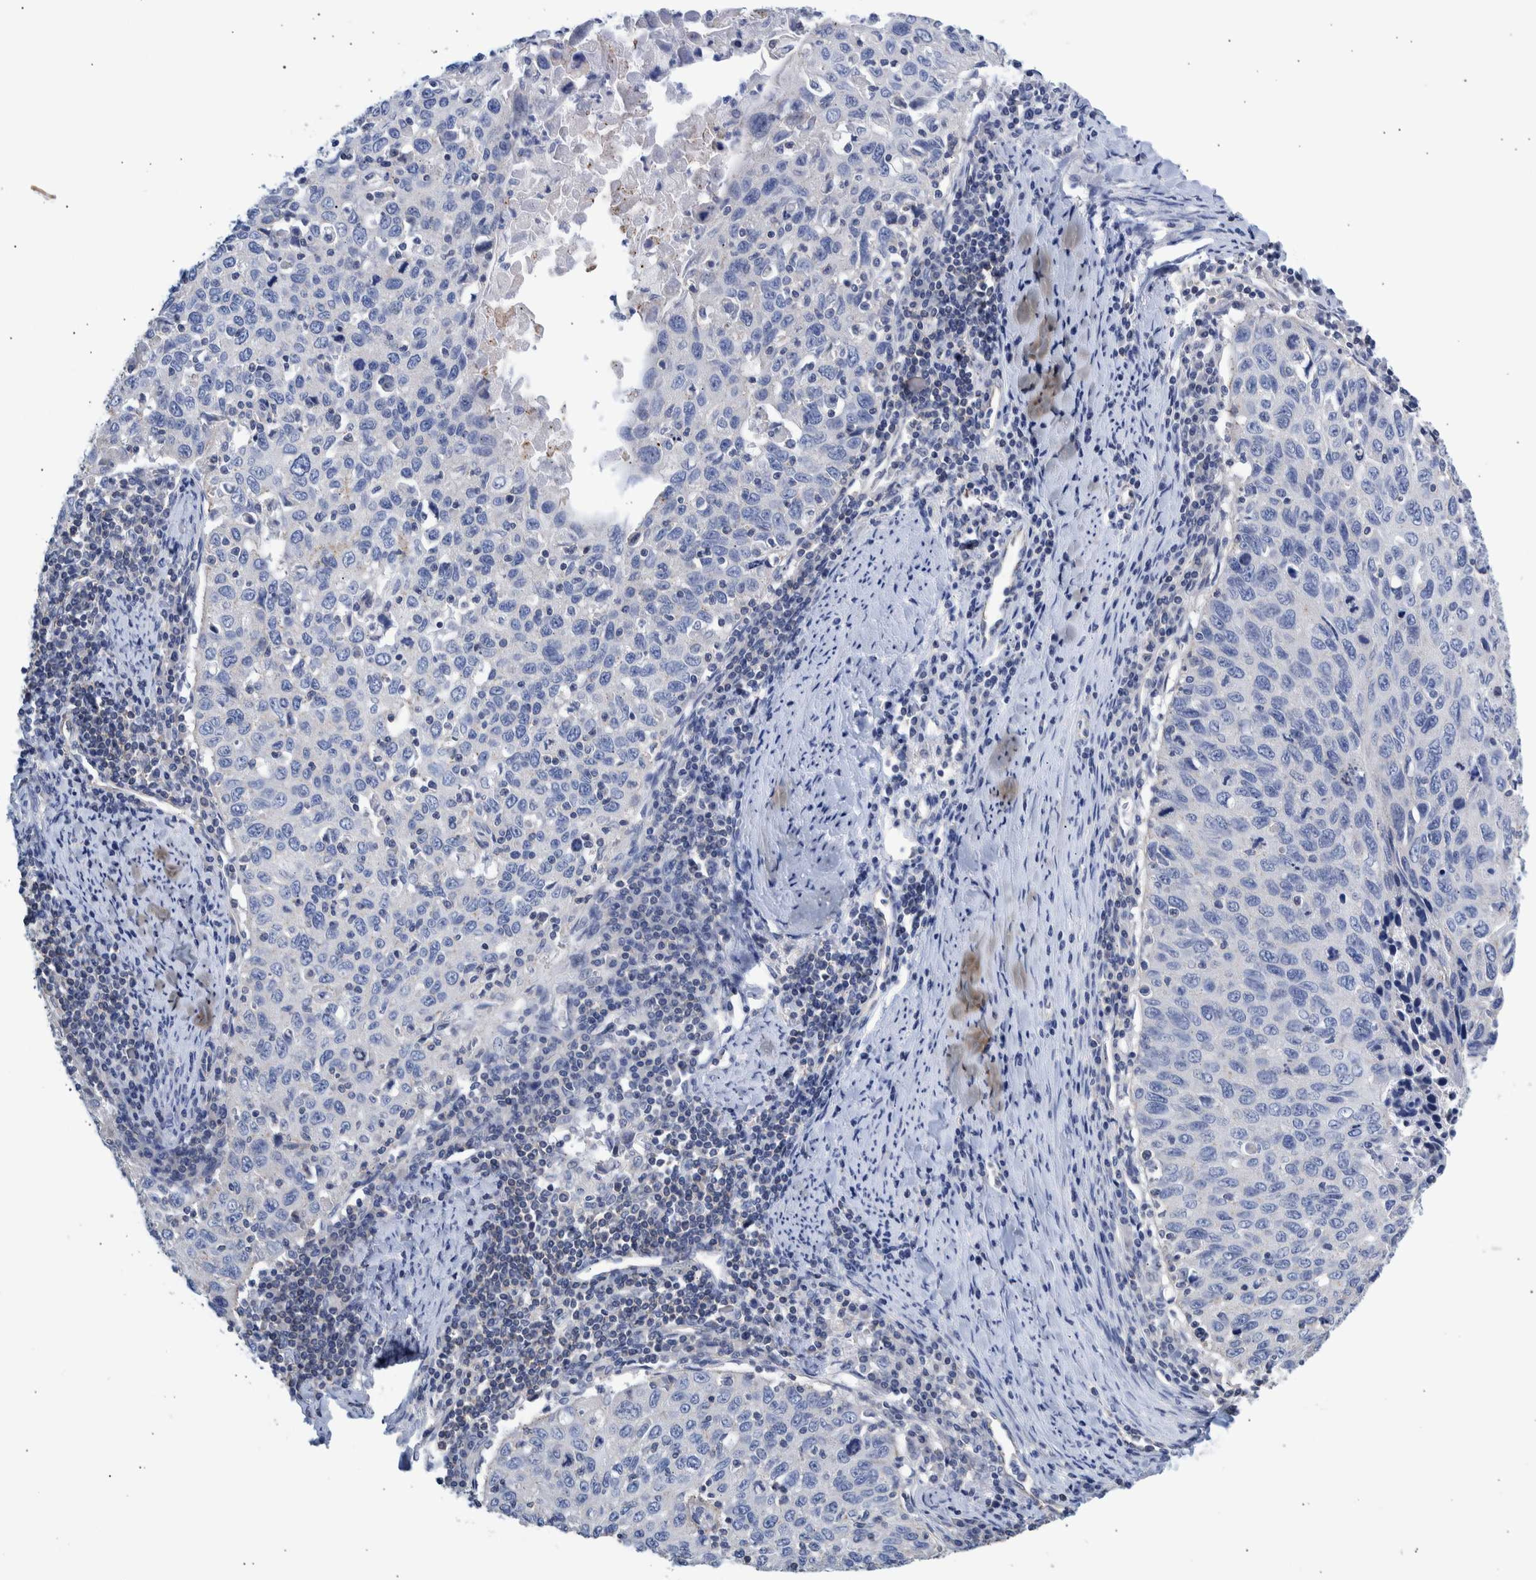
{"staining": {"intensity": "negative", "quantity": "none", "location": "none"}, "tissue": "cervical cancer", "cell_type": "Tumor cells", "image_type": "cancer", "snomed": [{"axis": "morphology", "description": "Squamous cell carcinoma, NOS"}, {"axis": "topography", "description": "Cervix"}], "caption": "Micrograph shows no significant protein expression in tumor cells of cervical squamous cell carcinoma.", "gene": "PPP3CC", "patient": {"sex": "female", "age": 53}}